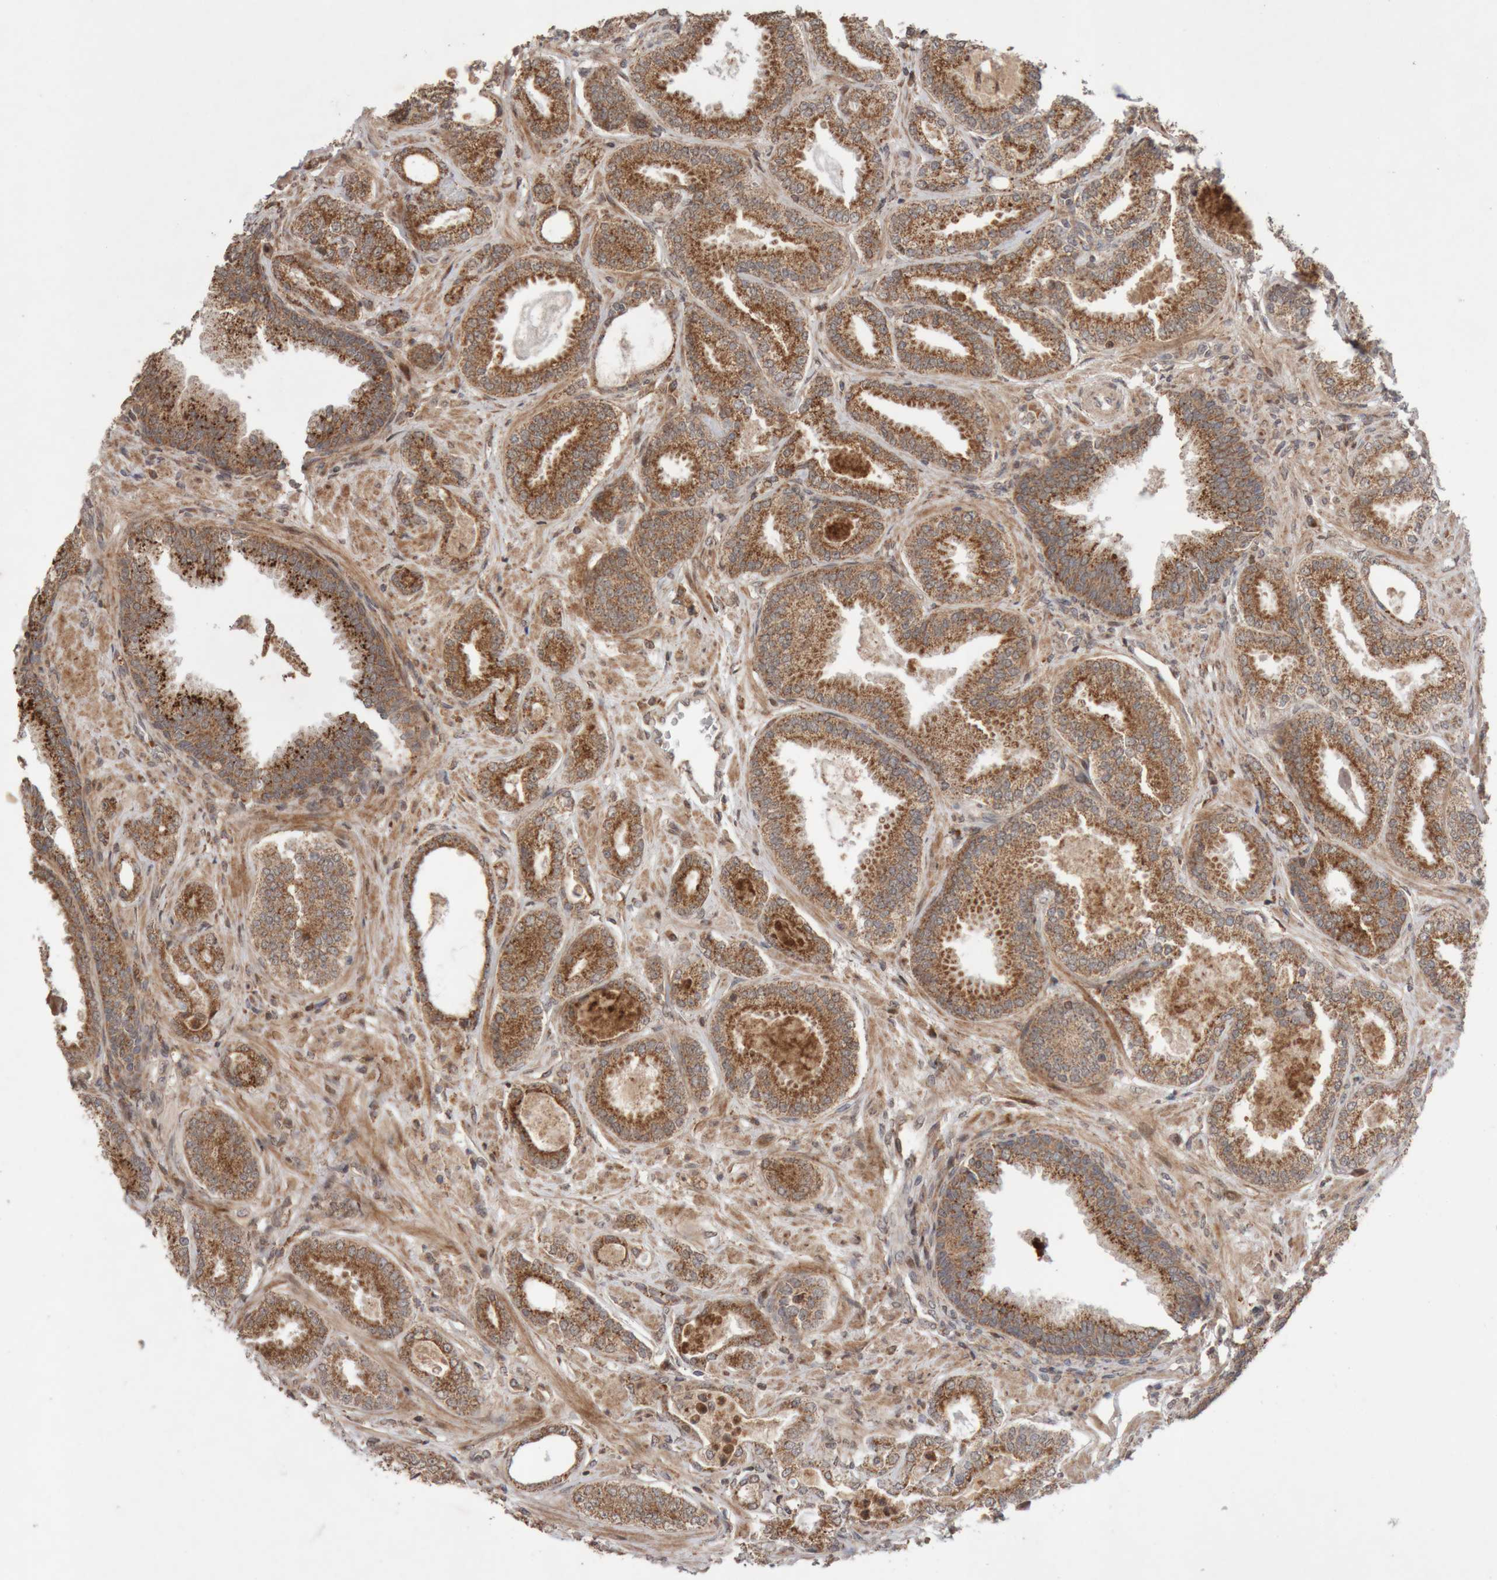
{"staining": {"intensity": "moderate", "quantity": ">75%", "location": "cytoplasmic/membranous"}, "tissue": "prostate cancer", "cell_type": "Tumor cells", "image_type": "cancer", "snomed": [{"axis": "morphology", "description": "Adenocarcinoma, Low grade"}, {"axis": "topography", "description": "Prostate"}], "caption": "A histopathology image of human prostate adenocarcinoma (low-grade) stained for a protein demonstrates moderate cytoplasmic/membranous brown staining in tumor cells. The protein of interest is shown in brown color, while the nuclei are stained blue.", "gene": "KIF21B", "patient": {"sex": "male", "age": 71}}